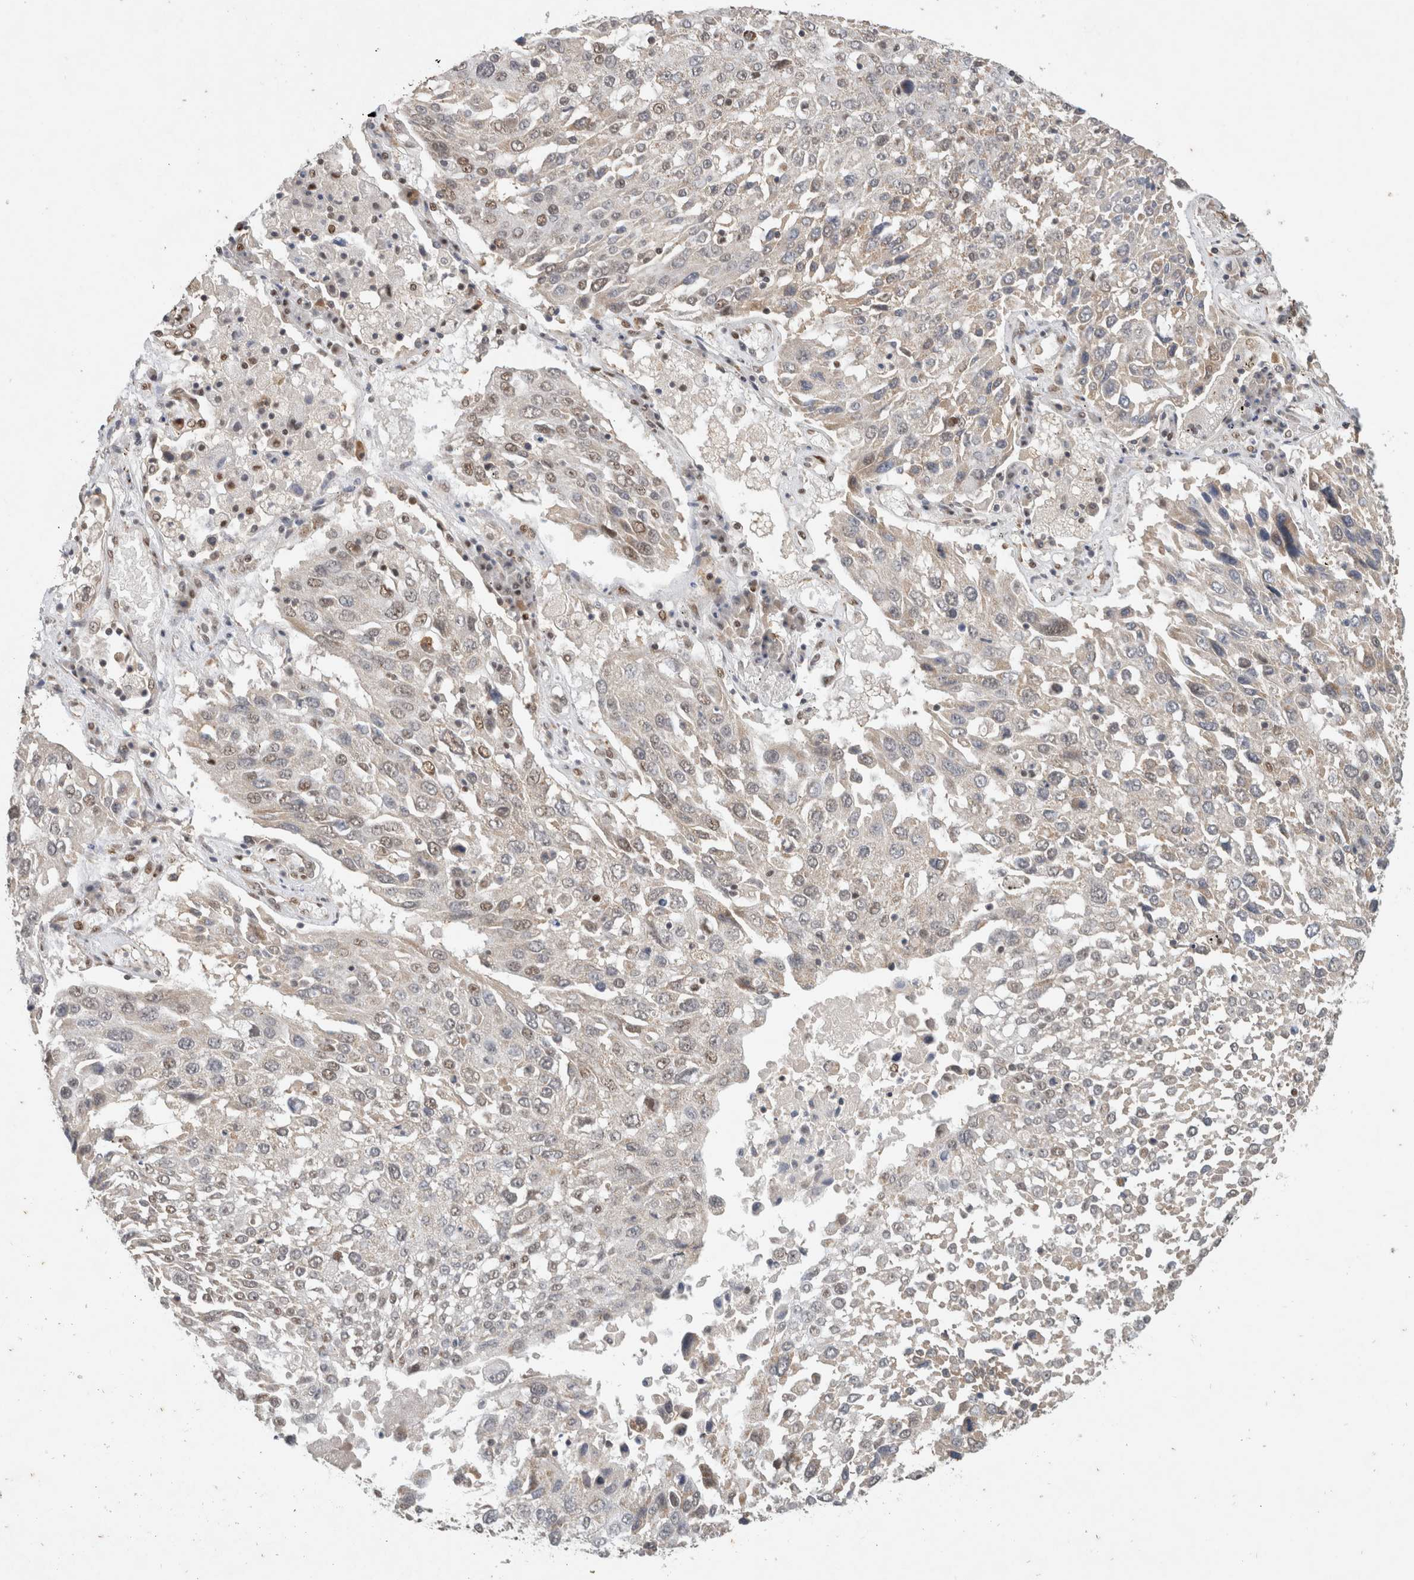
{"staining": {"intensity": "moderate", "quantity": "25%-75%", "location": "nuclear"}, "tissue": "lung cancer", "cell_type": "Tumor cells", "image_type": "cancer", "snomed": [{"axis": "morphology", "description": "Squamous cell carcinoma, NOS"}, {"axis": "topography", "description": "Lung"}], "caption": "Human lung squamous cell carcinoma stained for a protein (brown) exhibits moderate nuclear positive staining in approximately 25%-75% of tumor cells.", "gene": "DDX42", "patient": {"sex": "male", "age": 65}}